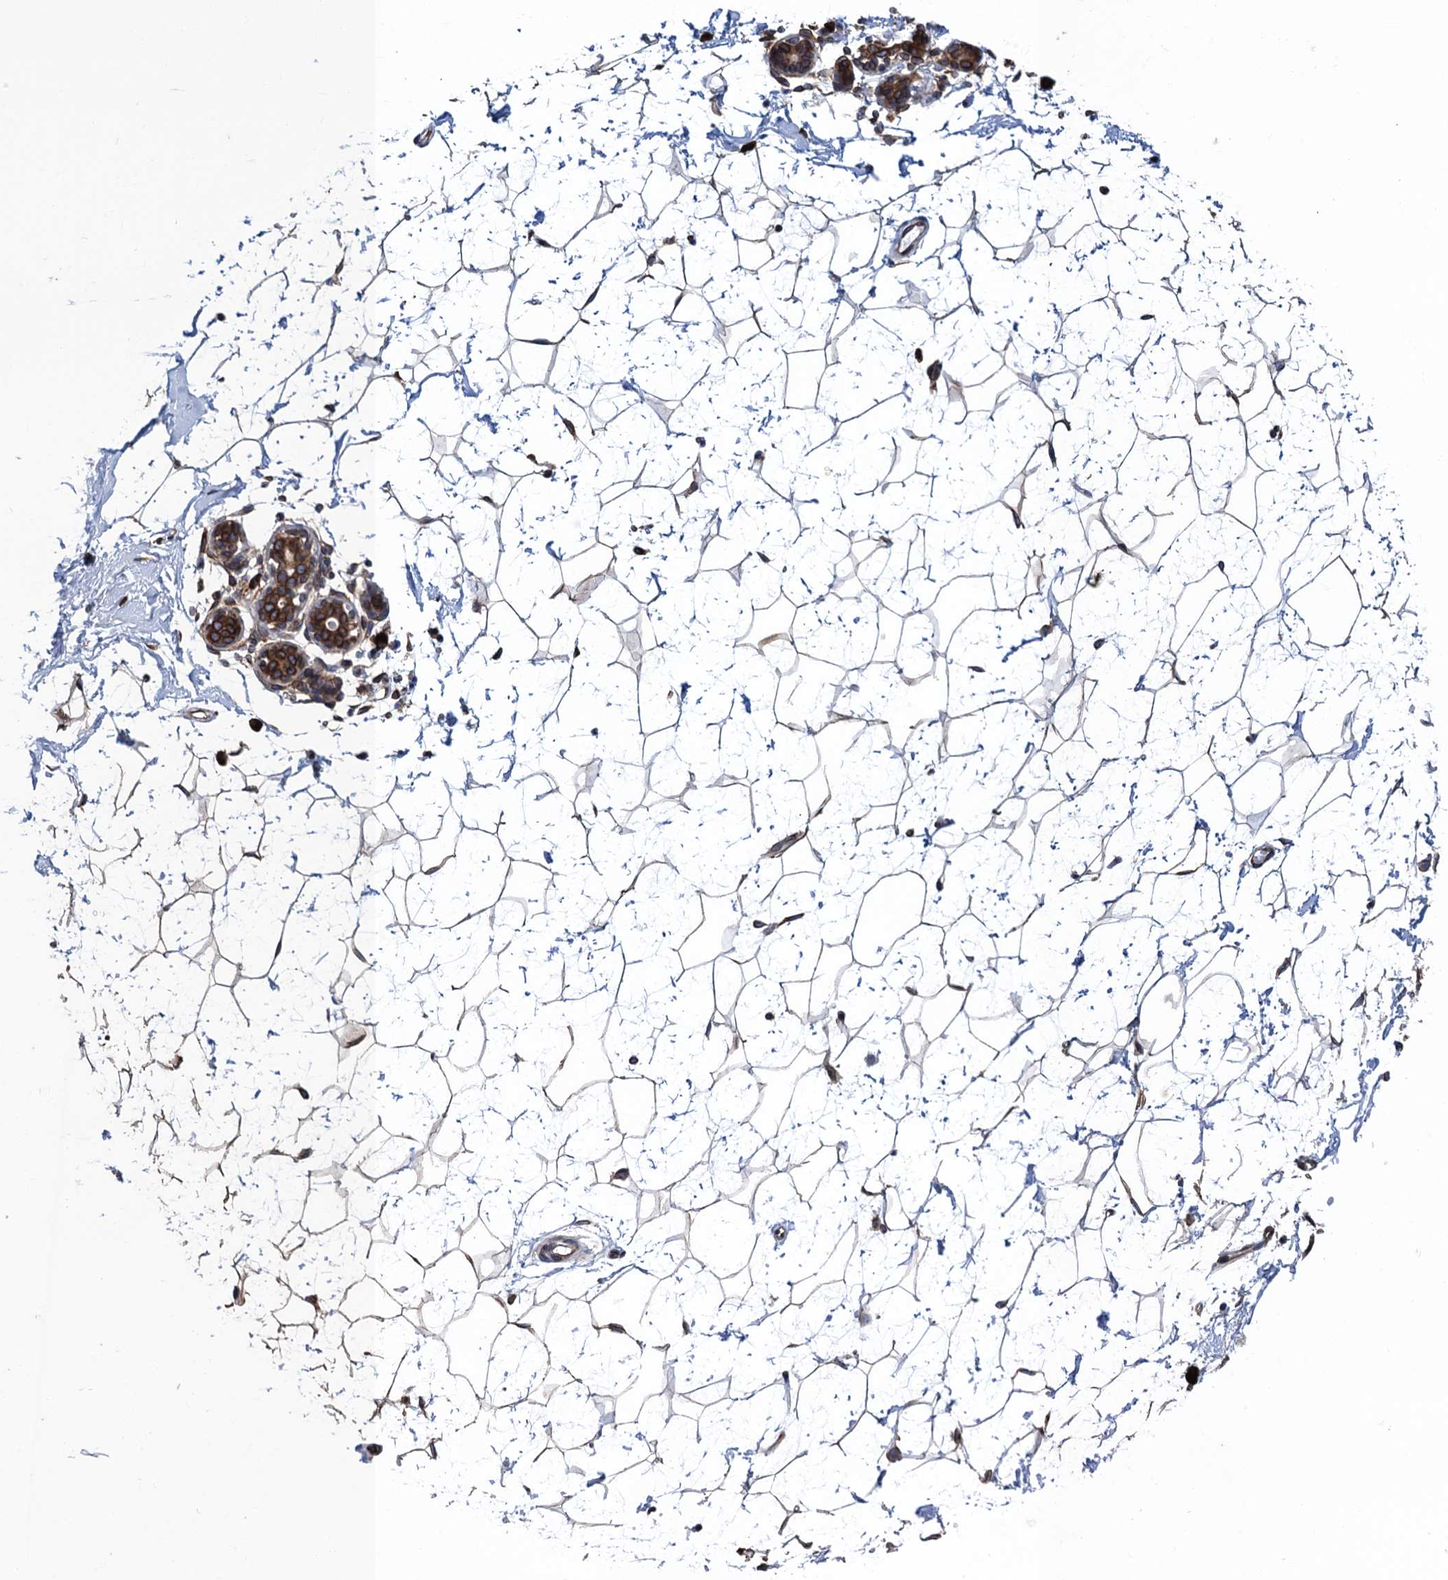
{"staining": {"intensity": "strong", "quantity": ">75%", "location": "cytoplasmic/membranous"}, "tissue": "breast", "cell_type": "Adipocytes", "image_type": "normal", "snomed": [{"axis": "morphology", "description": "Normal tissue, NOS"}, {"axis": "morphology", "description": "Adenoma, NOS"}, {"axis": "topography", "description": "Breast"}], "caption": "Breast stained for a protein displays strong cytoplasmic/membranous positivity in adipocytes. Nuclei are stained in blue.", "gene": "TMEM205", "patient": {"sex": "female", "age": 23}}